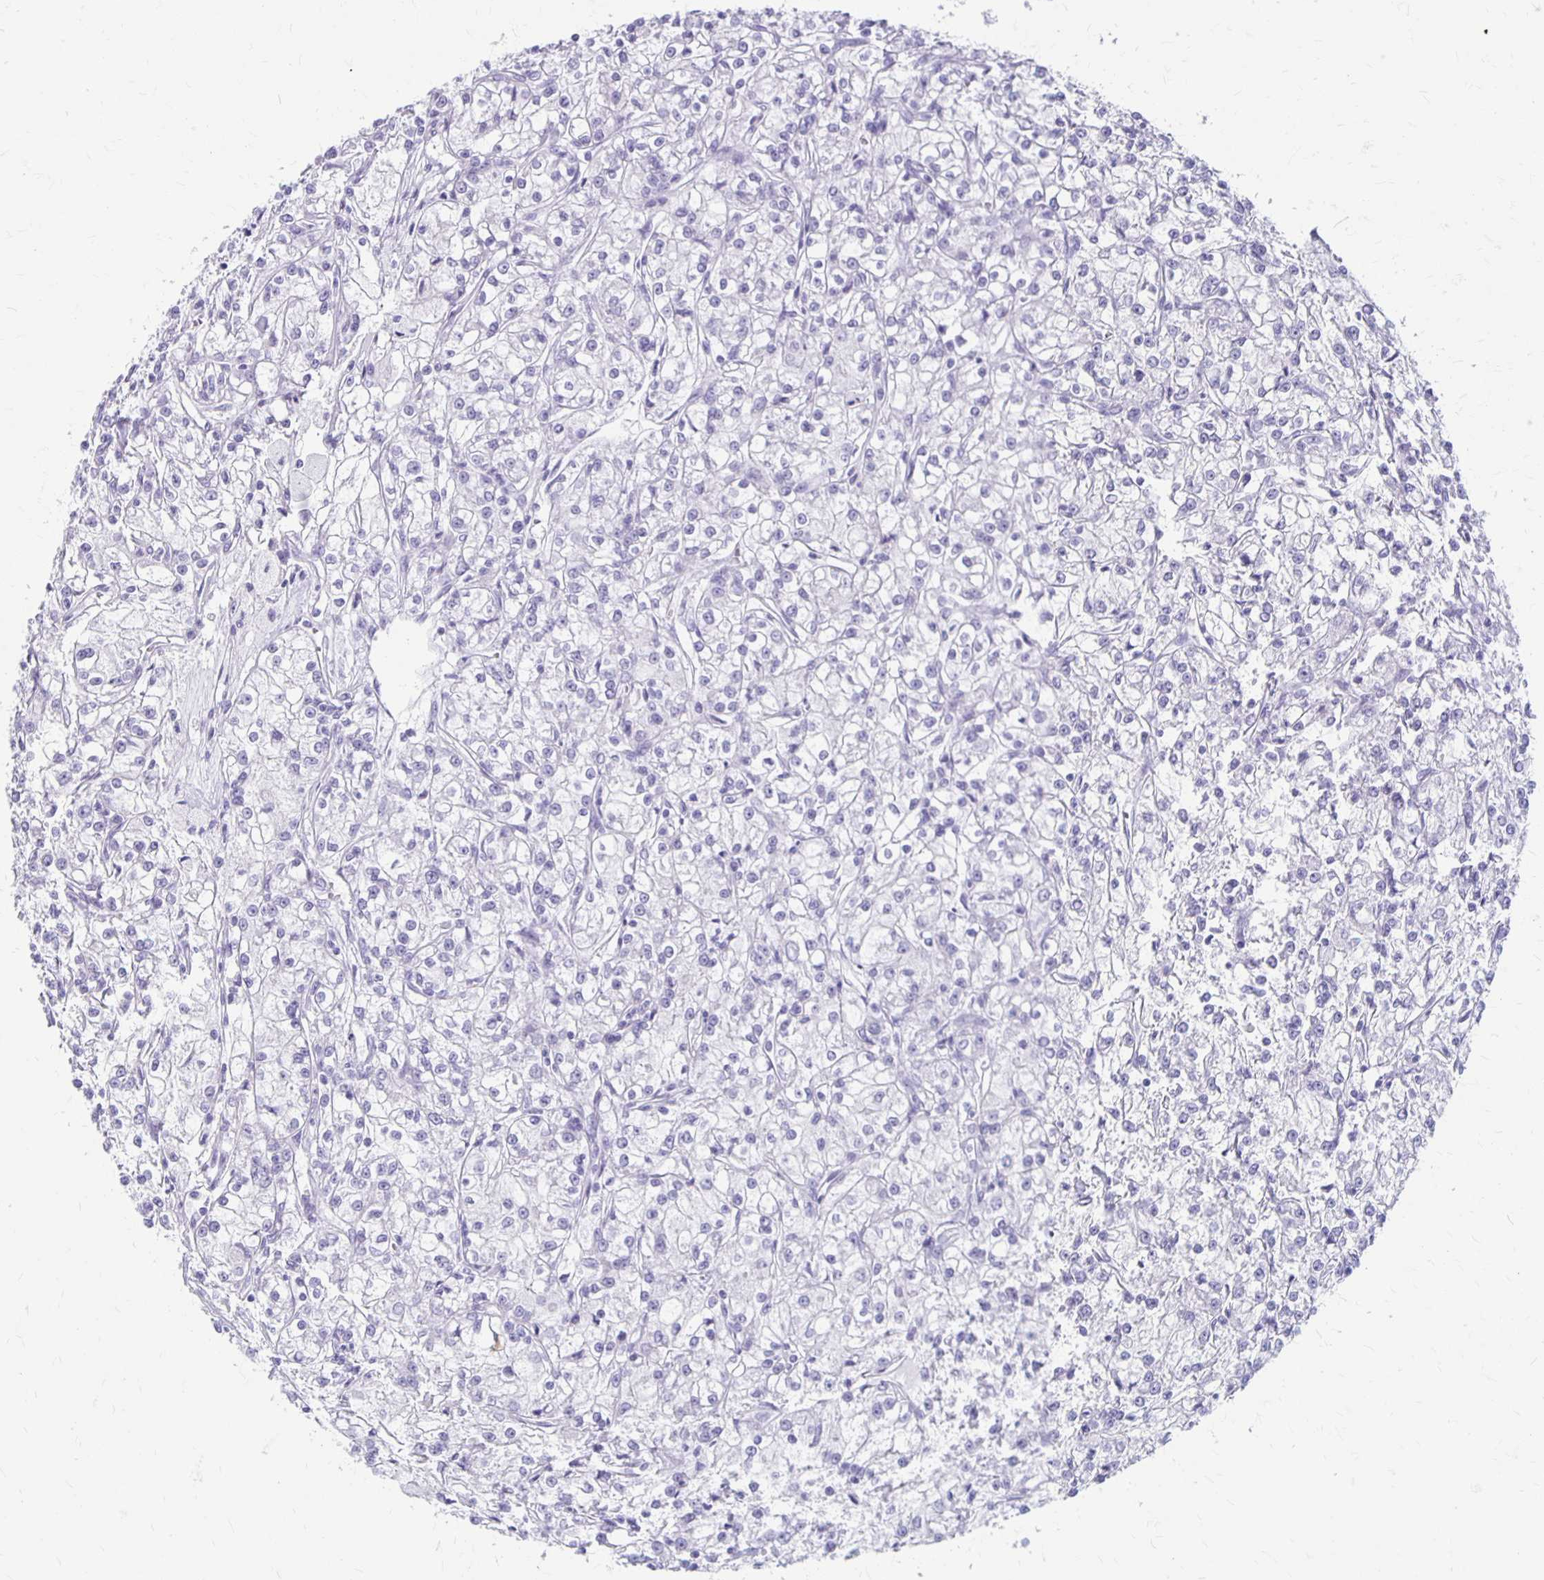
{"staining": {"intensity": "negative", "quantity": "none", "location": "none"}, "tissue": "renal cancer", "cell_type": "Tumor cells", "image_type": "cancer", "snomed": [{"axis": "morphology", "description": "Adenocarcinoma, NOS"}, {"axis": "topography", "description": "Kidney"}], "caption": "A high-resolution histopathology image shows IHC staining of adenocarcinoma (renal), which demonstrates no significant expression in tumor cells. (Stains: DAB immunohistochemistry (IHC) with hematoxylin counter stain, Microscopy: brightfield microscopy at high magnification).", "gene": "MAGEC2", "patient": {"sex": "female", "age": 59}}